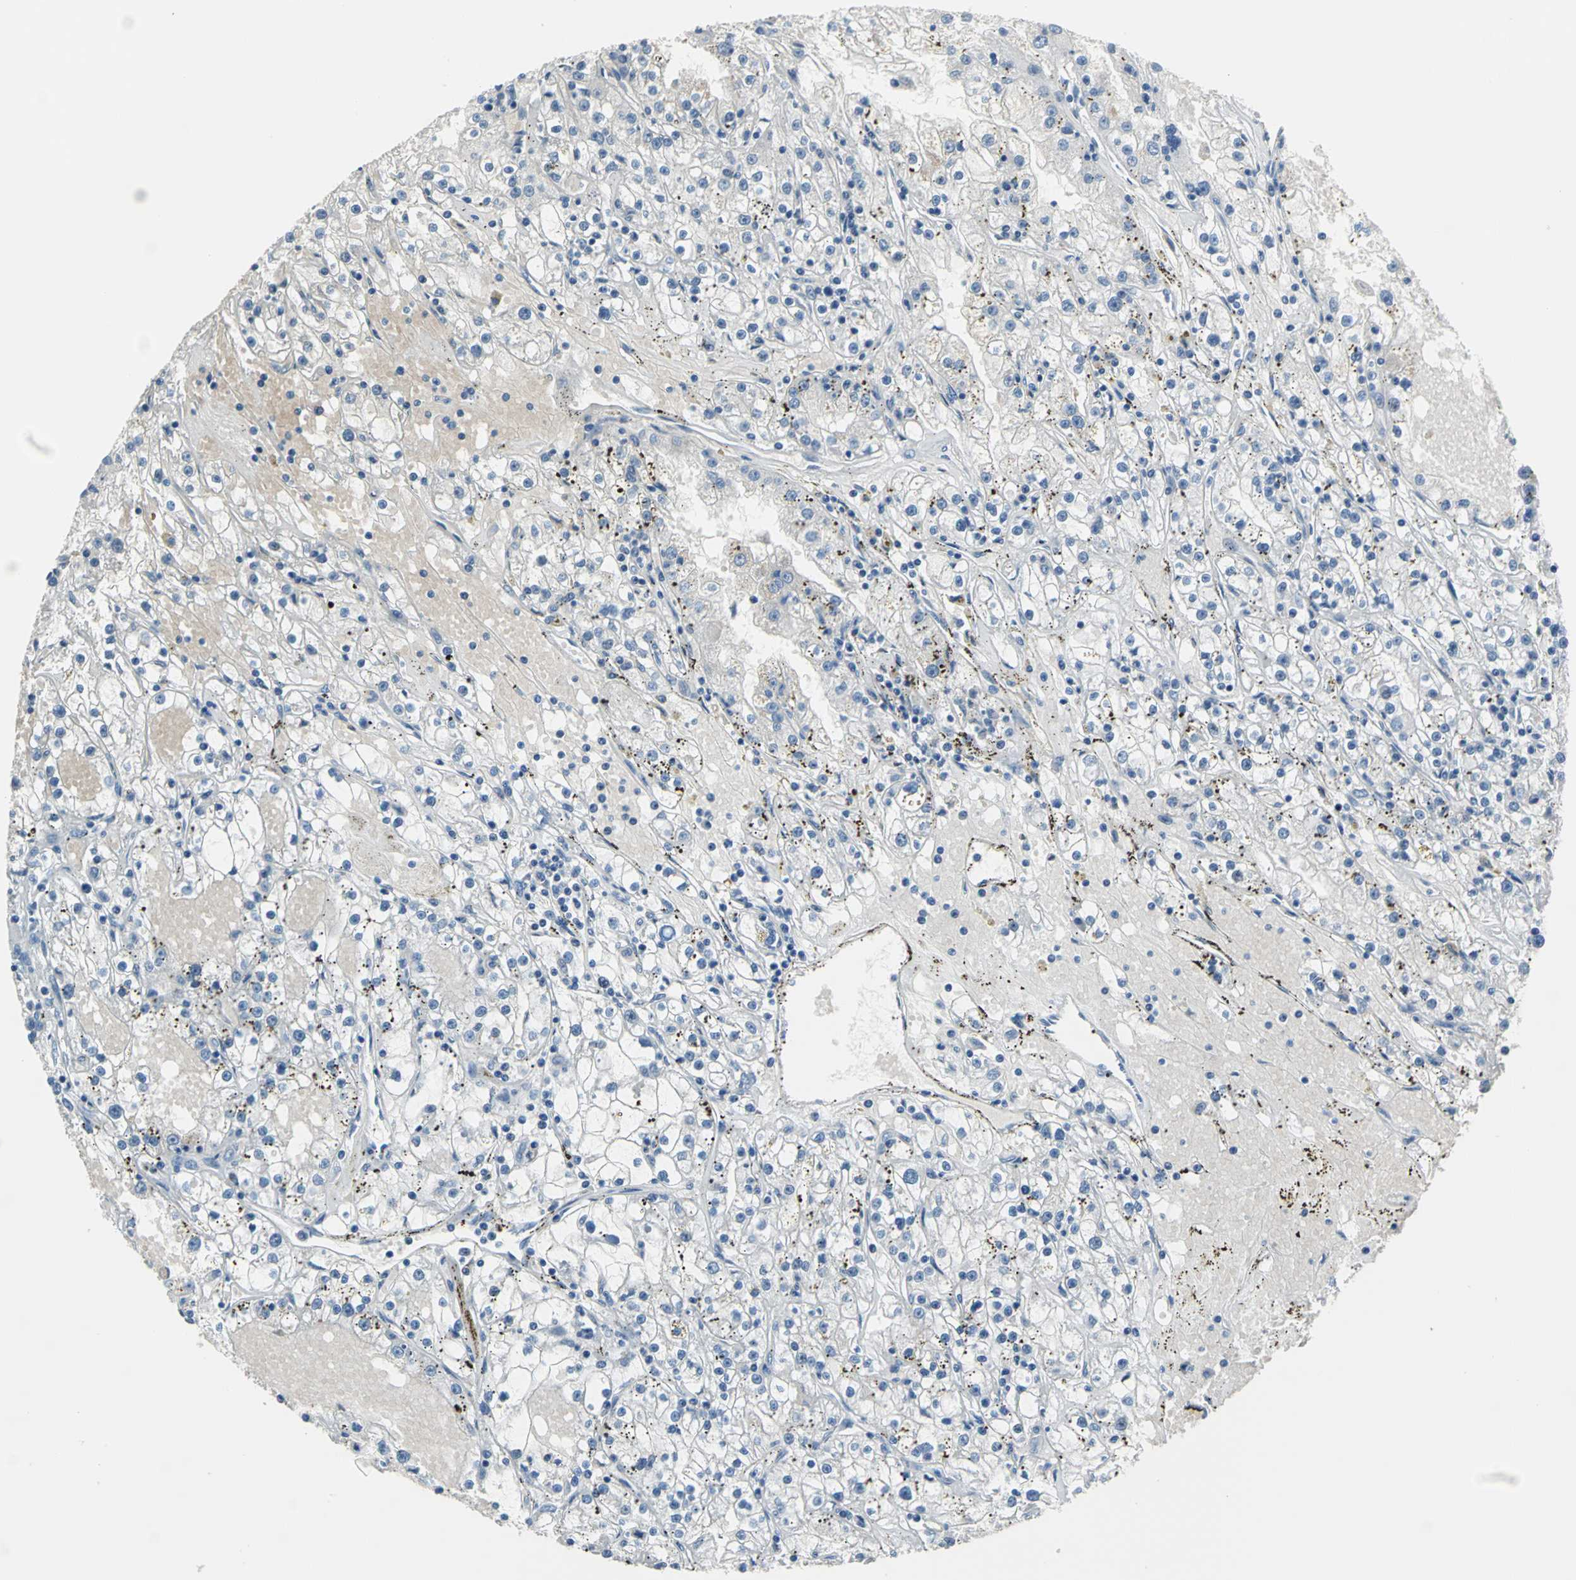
{"staining": {"intensity": "negative", "quantity": "none", "location": "none"}, "tissue": "renal cancer", "cell_type": "Tumor cells", "image_type": "cancer", "snomed": [{"axis": "morphology", "description": "Adenocarcinoma, NOS"}, {"axis": "topography", "description": "Kidney"}], "caption": "Image shows no protein expression in tumor cells of renal adenocarcinoma tissue.", "gene": "ZNF415", "patient": {"sex": "male", "age": 56}}